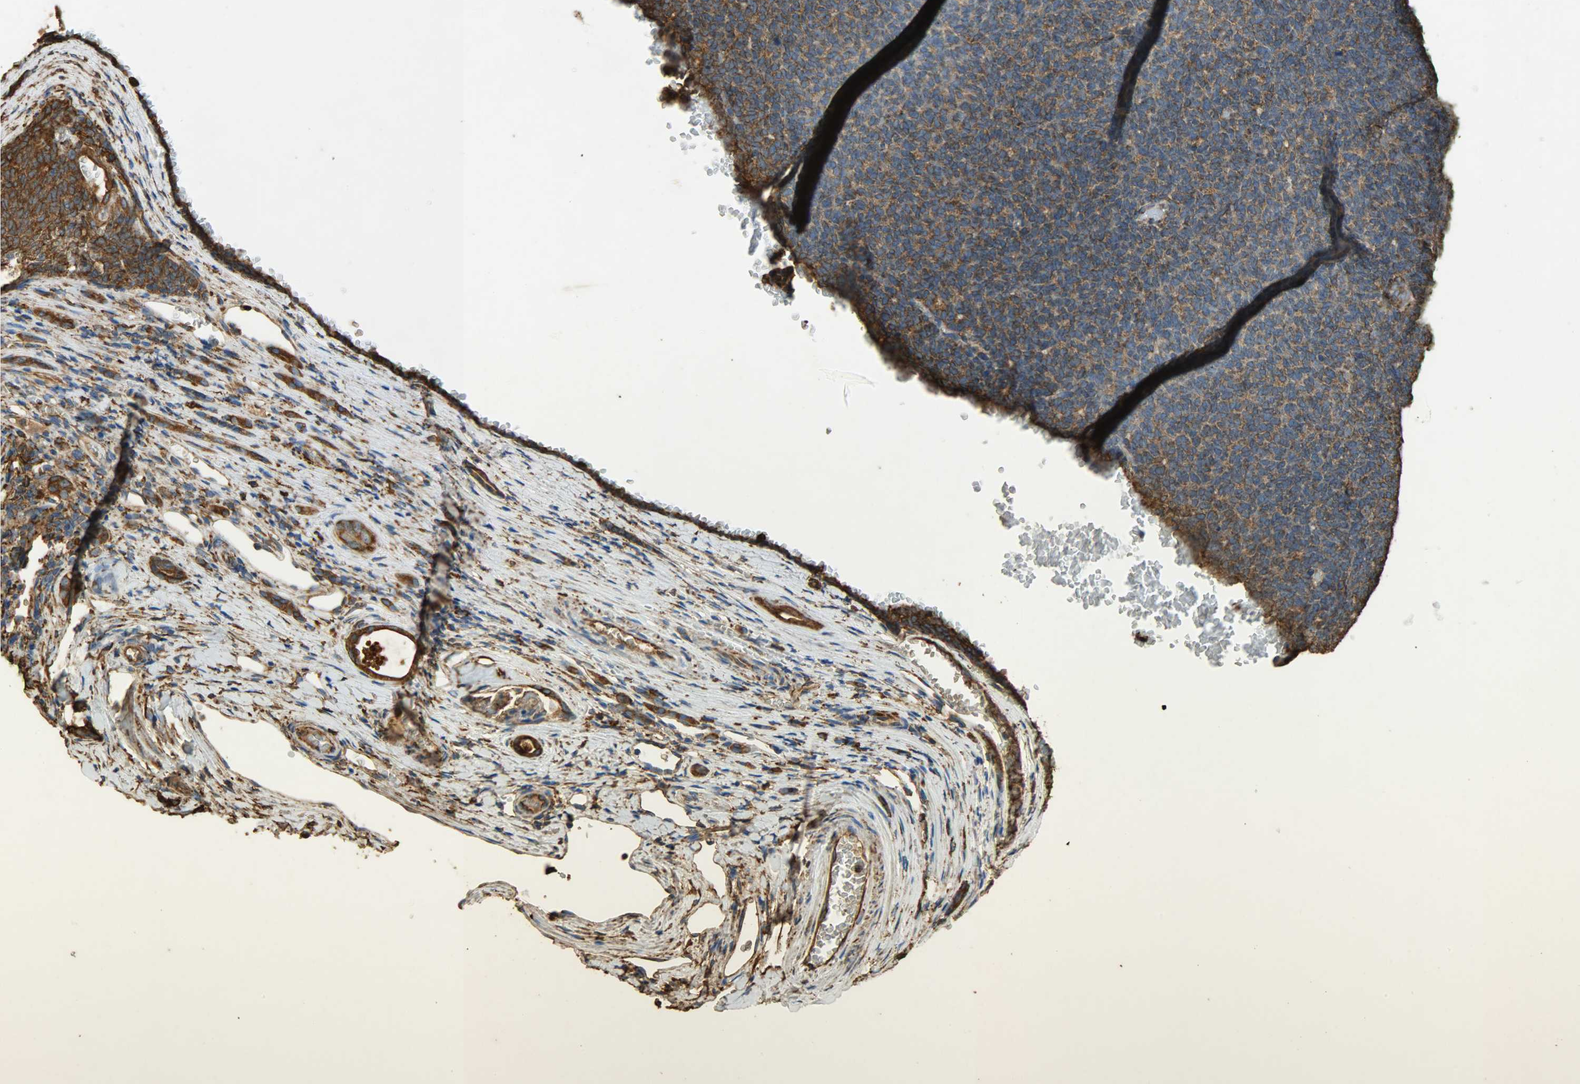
{"staining": {"intensity": "moderate", "quantity": ">75%", "location": "cytoplasmic/membranous"}, "tissue": "renal cancer", "cell_type": "Tumor cells", "image_type": "cancer", "snomed": [{"axis": "morphology", "description": "Neoplasm, malignant, NOS"}, {"axis": "topography", "description": "Kidney"}], "caption": "Tumor cells reveal medium levels of moderate cytoplasmic/membranous expression in about >75% of cells in human malignant neoplasm (renal).", "gene": "HSP90B1", "patient": {"sex": "male", "age": 28}}